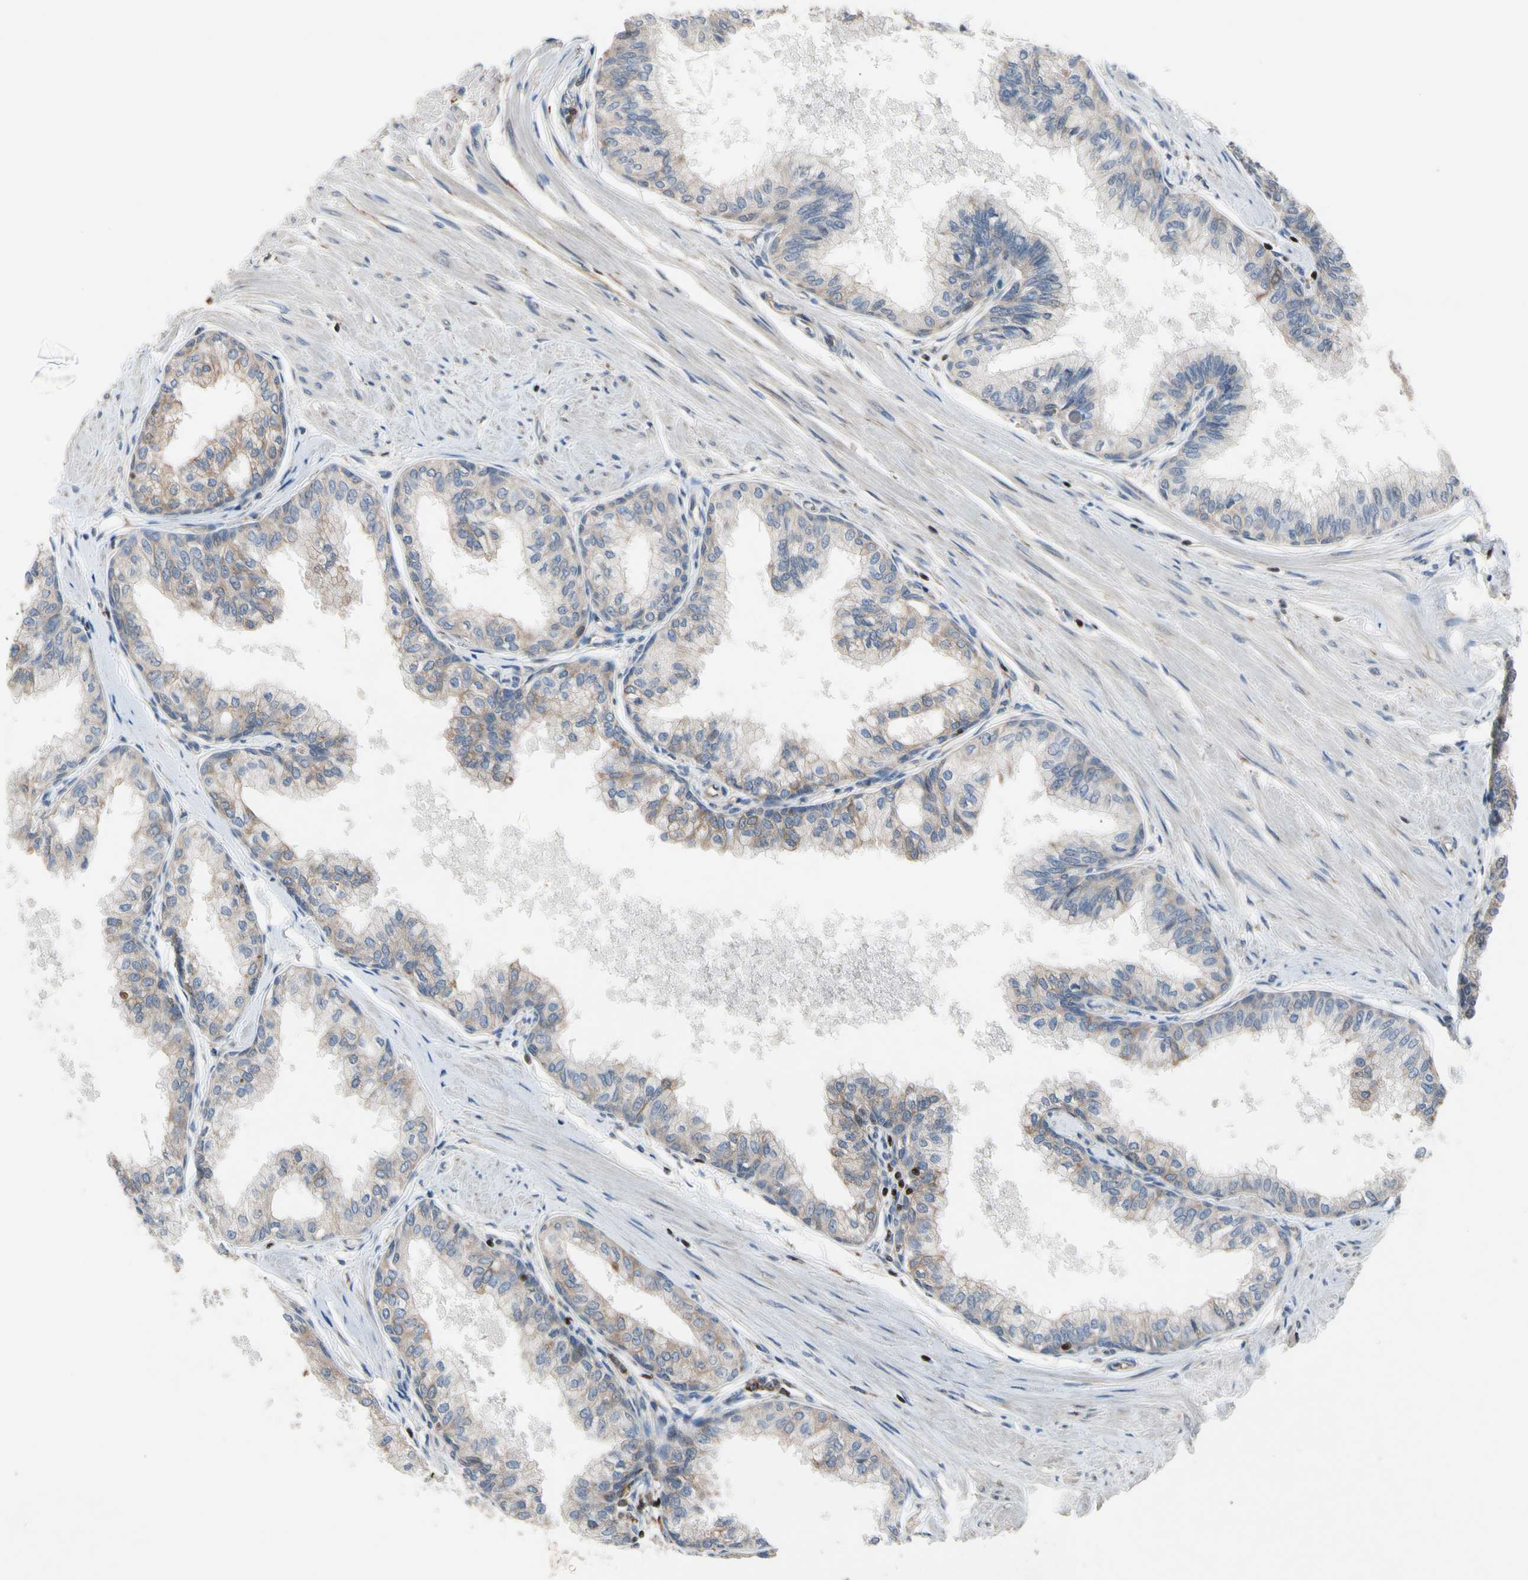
{"staining": {"intensity": "weak", "quantity": "<25%", "location": "cytoplasmic/membranous"}, "tissue": "prostate", "cell_type": "Glandular cells", "image_type": "normal", "snomed": [{"axis": "morphology", "description": "Normal tissue, NOS"}, {"axis": "topography", "description": "Prostate"}, {"axis": "topography", "description": "Seminal veicle"}], "caption": "Immunohistochemistry (IHC) image of benign prostate: prostate stained with DAB (3,3'-diaminobenzidine) exhibits no significant protein staining in glandular cells.", "gene": "TBX21", "patient": {"sex": "male", "age": 60}}